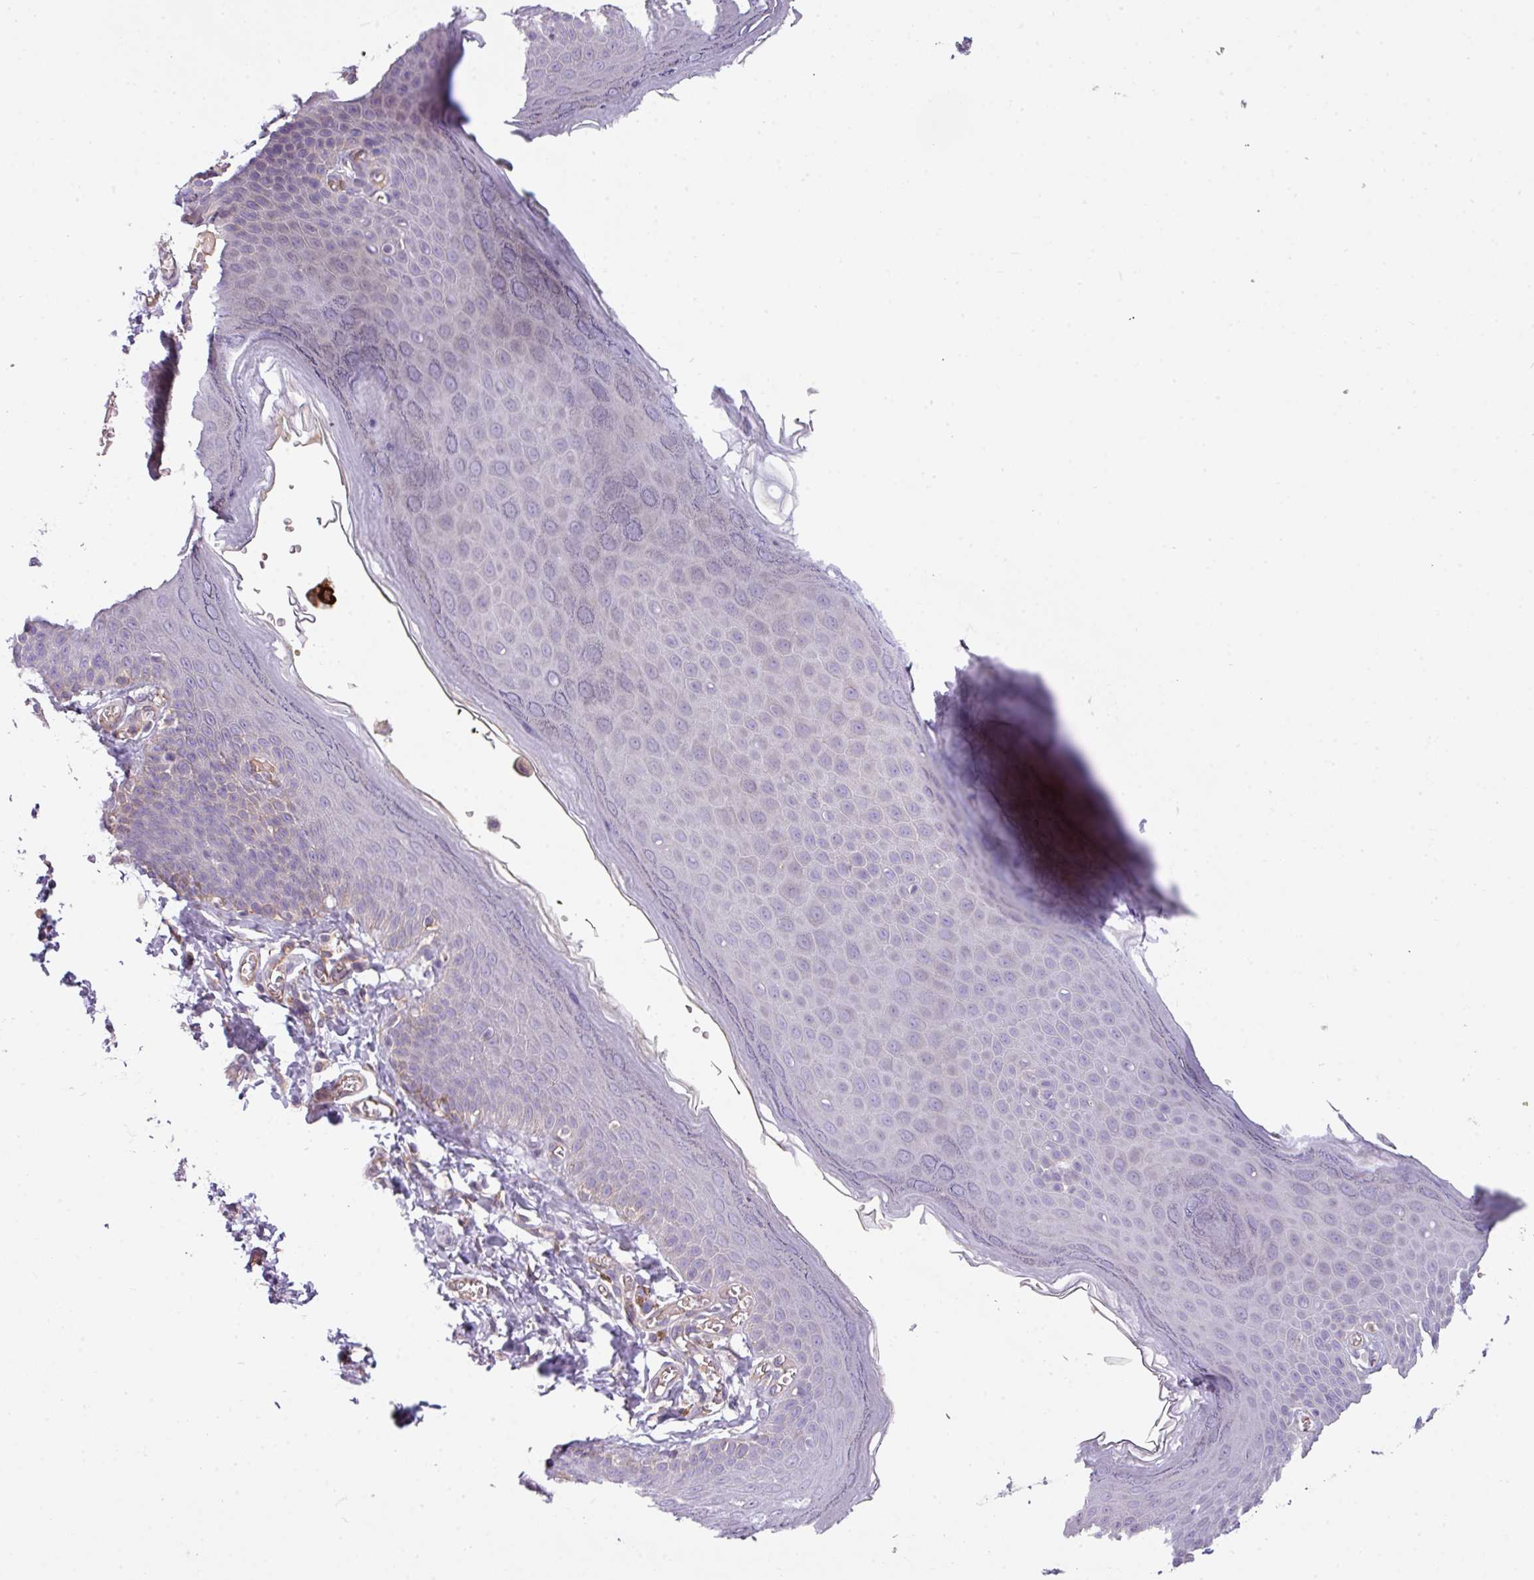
{"staining": {"intensity": "negative", "quantity": "none", "location": "none"}, "tissue": "skin", "cell_type": "Epidermal cells", "image_type": "normal", "snomed": [{"axis": "morphology", "description": "Normal tissue, NOS"}, {"axis": "topography", "description": "Anal"}], "caption": "Skin was stained to show a protein in brown. There is no significant positivity in epidermal cells. Brightfield microscopy of immunohistochemistry (IHC) stained with DAB (3,3'-diaminobenzidine) (brown) and hematoxylin (blue), captured at high magnification.", "gene": "BUD23", "patient": {"sex": "female", "age": 40}}